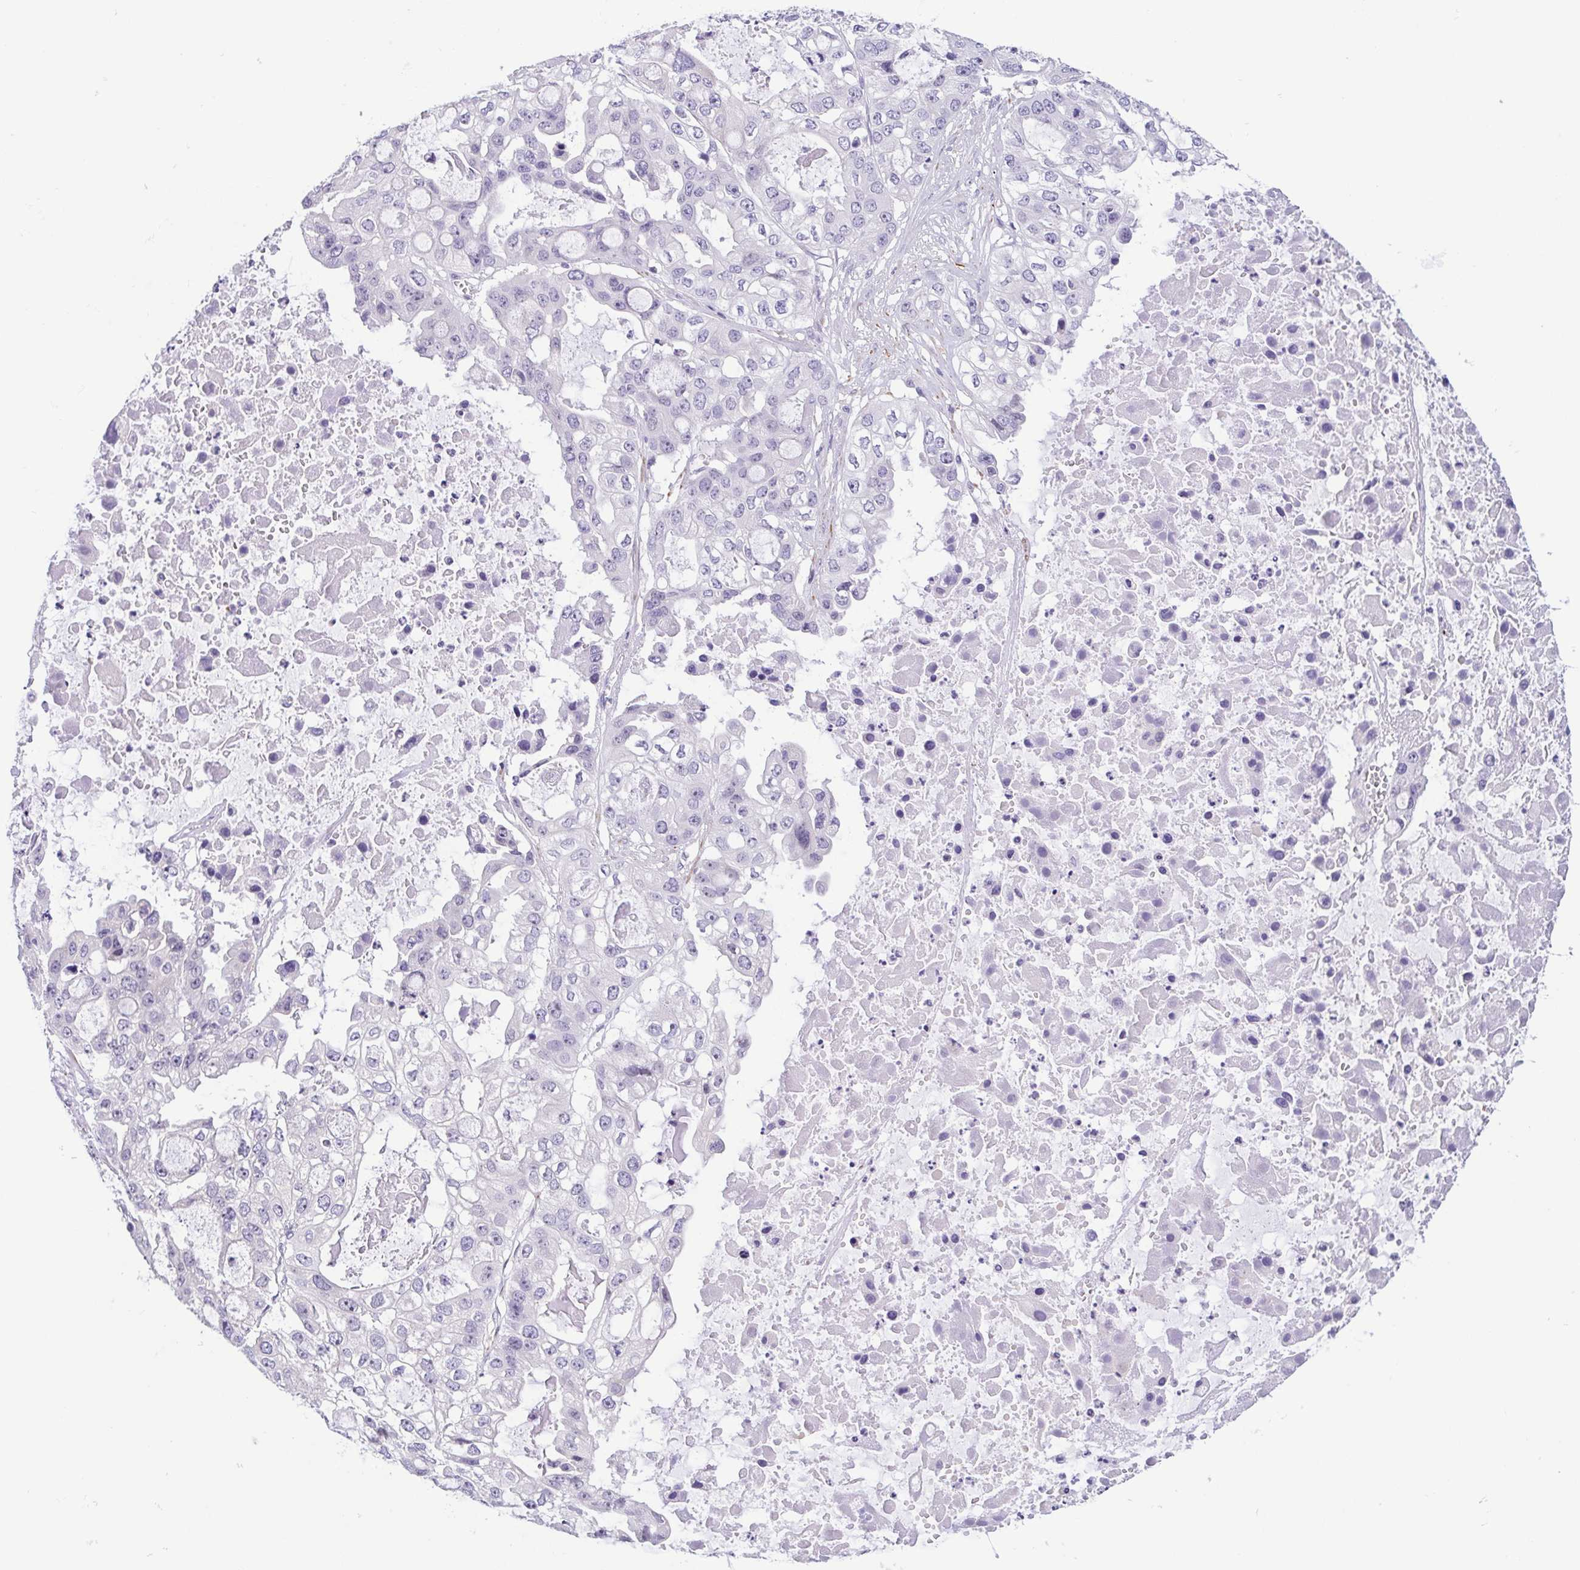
{"staining": {"intensity": "negative", "quantity": "none", "location": "none"}, "tissue": "ovarian cancer", "cell_type": "Tumor cells", "image_type": "cancer", "snomed": [{"axis": "morphology", "description": "Cystadenocarcinoma, serous, NOS"}, {"axis": "topography", "description": "Ovary"}], "caption": "The photomicrograph displays no staining of tumor cells in ovarian cancer (serous cystadenocarcinoma).", "gene": "MYL7", "patient": {"sex": "female", "age": 56}}